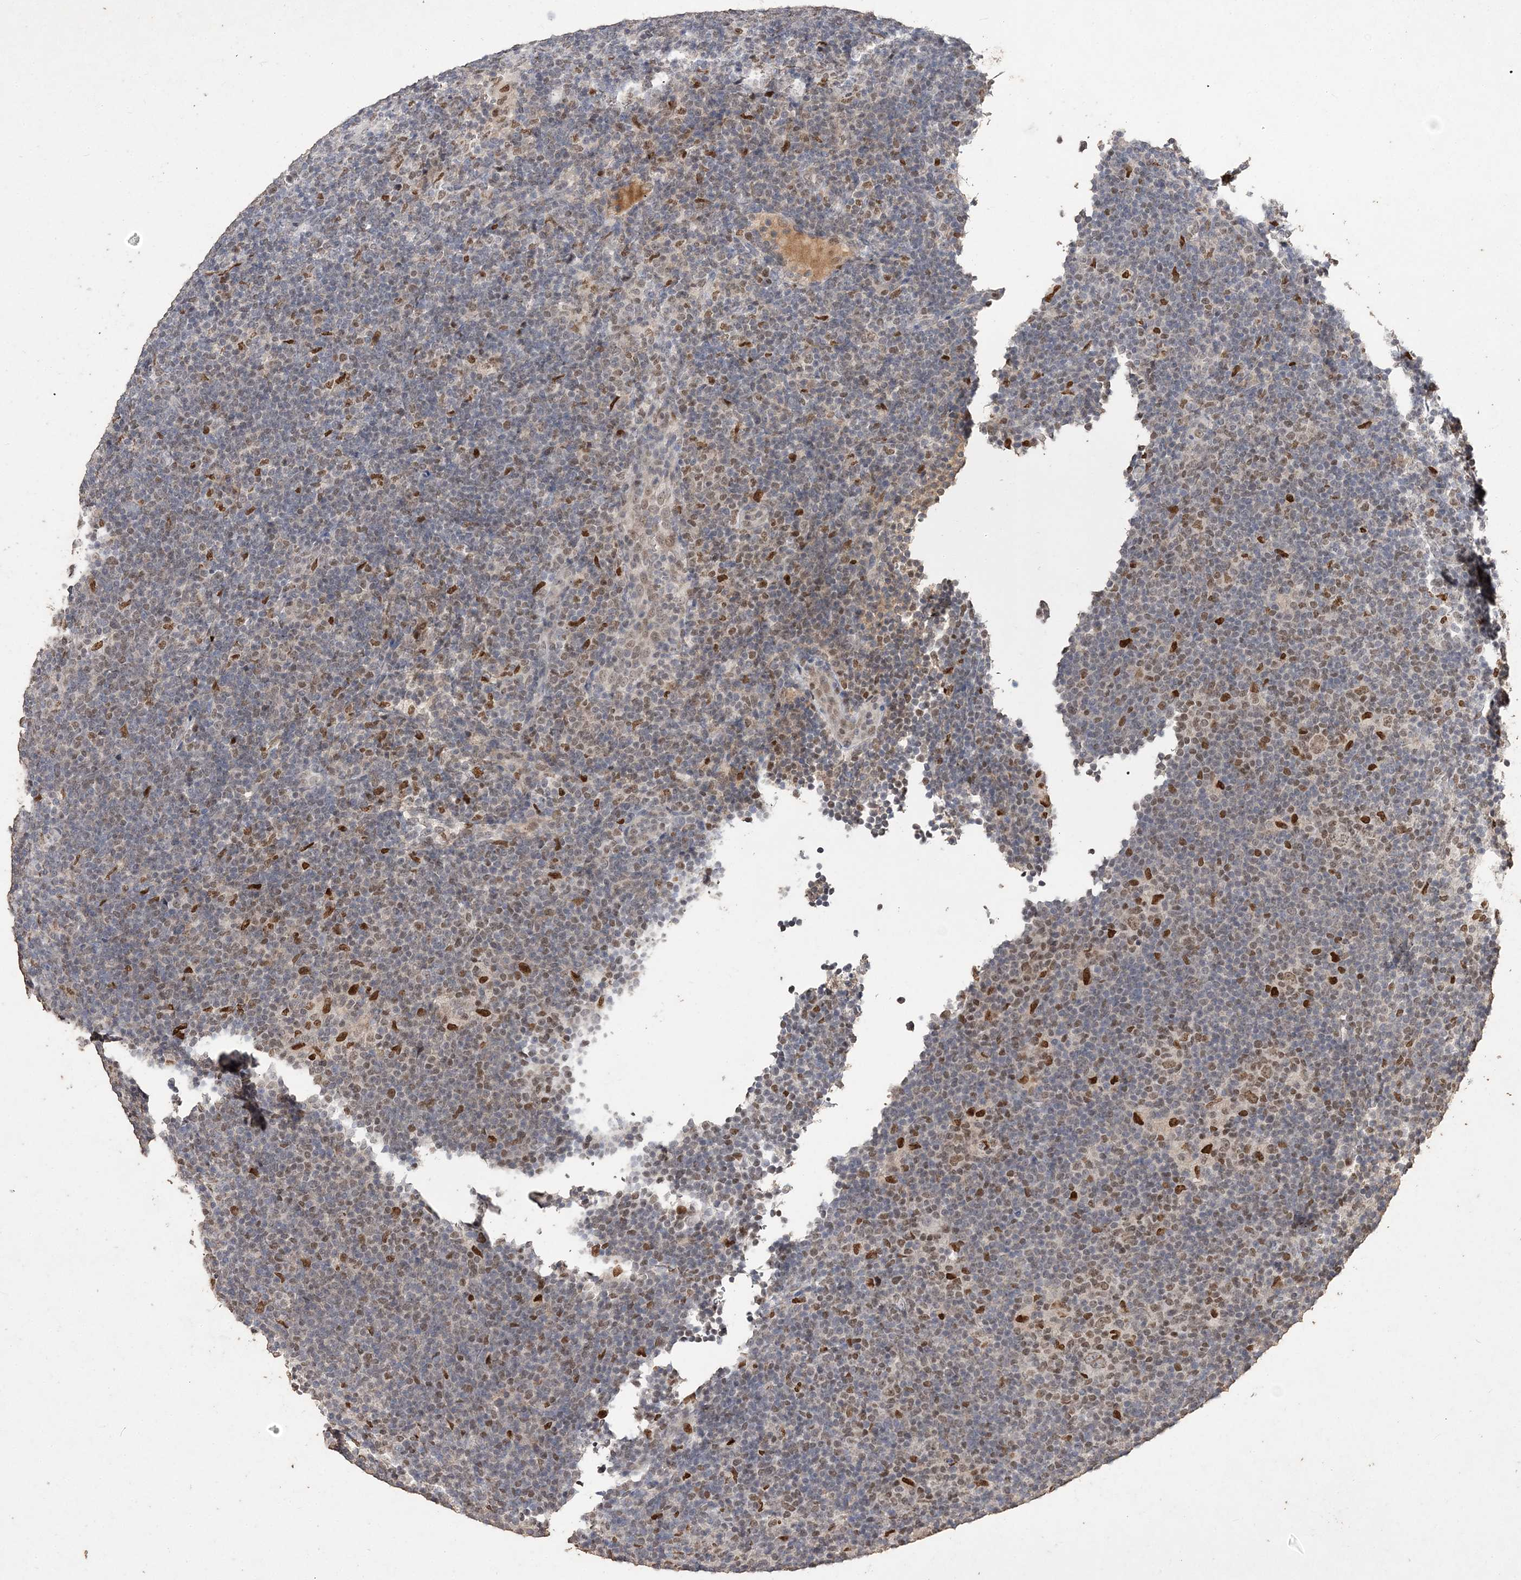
{"staining": {"intensity": "moderate", "quantity": ">75%", "location": "nuclear"}, "tissue": "lymphoma", "cell_type": "Tumor cells", "image_type": "cancer", "snomed": [{"axis": "morphology", "description": "Hodgkin's disease, NOS"}, {"axis": "topography", "description": "Lymph node"}], "caption": "Tumor cells show medium levels of moderate nuclear positivity in about >75% of cells in human Hodgkin's disease. (DAB (3,3'-diaminobenzidine) IHC with brightfield microscopy, high magnification).", "gene": "C3orf38", "patient": {"sex": "female", "age": 57}}